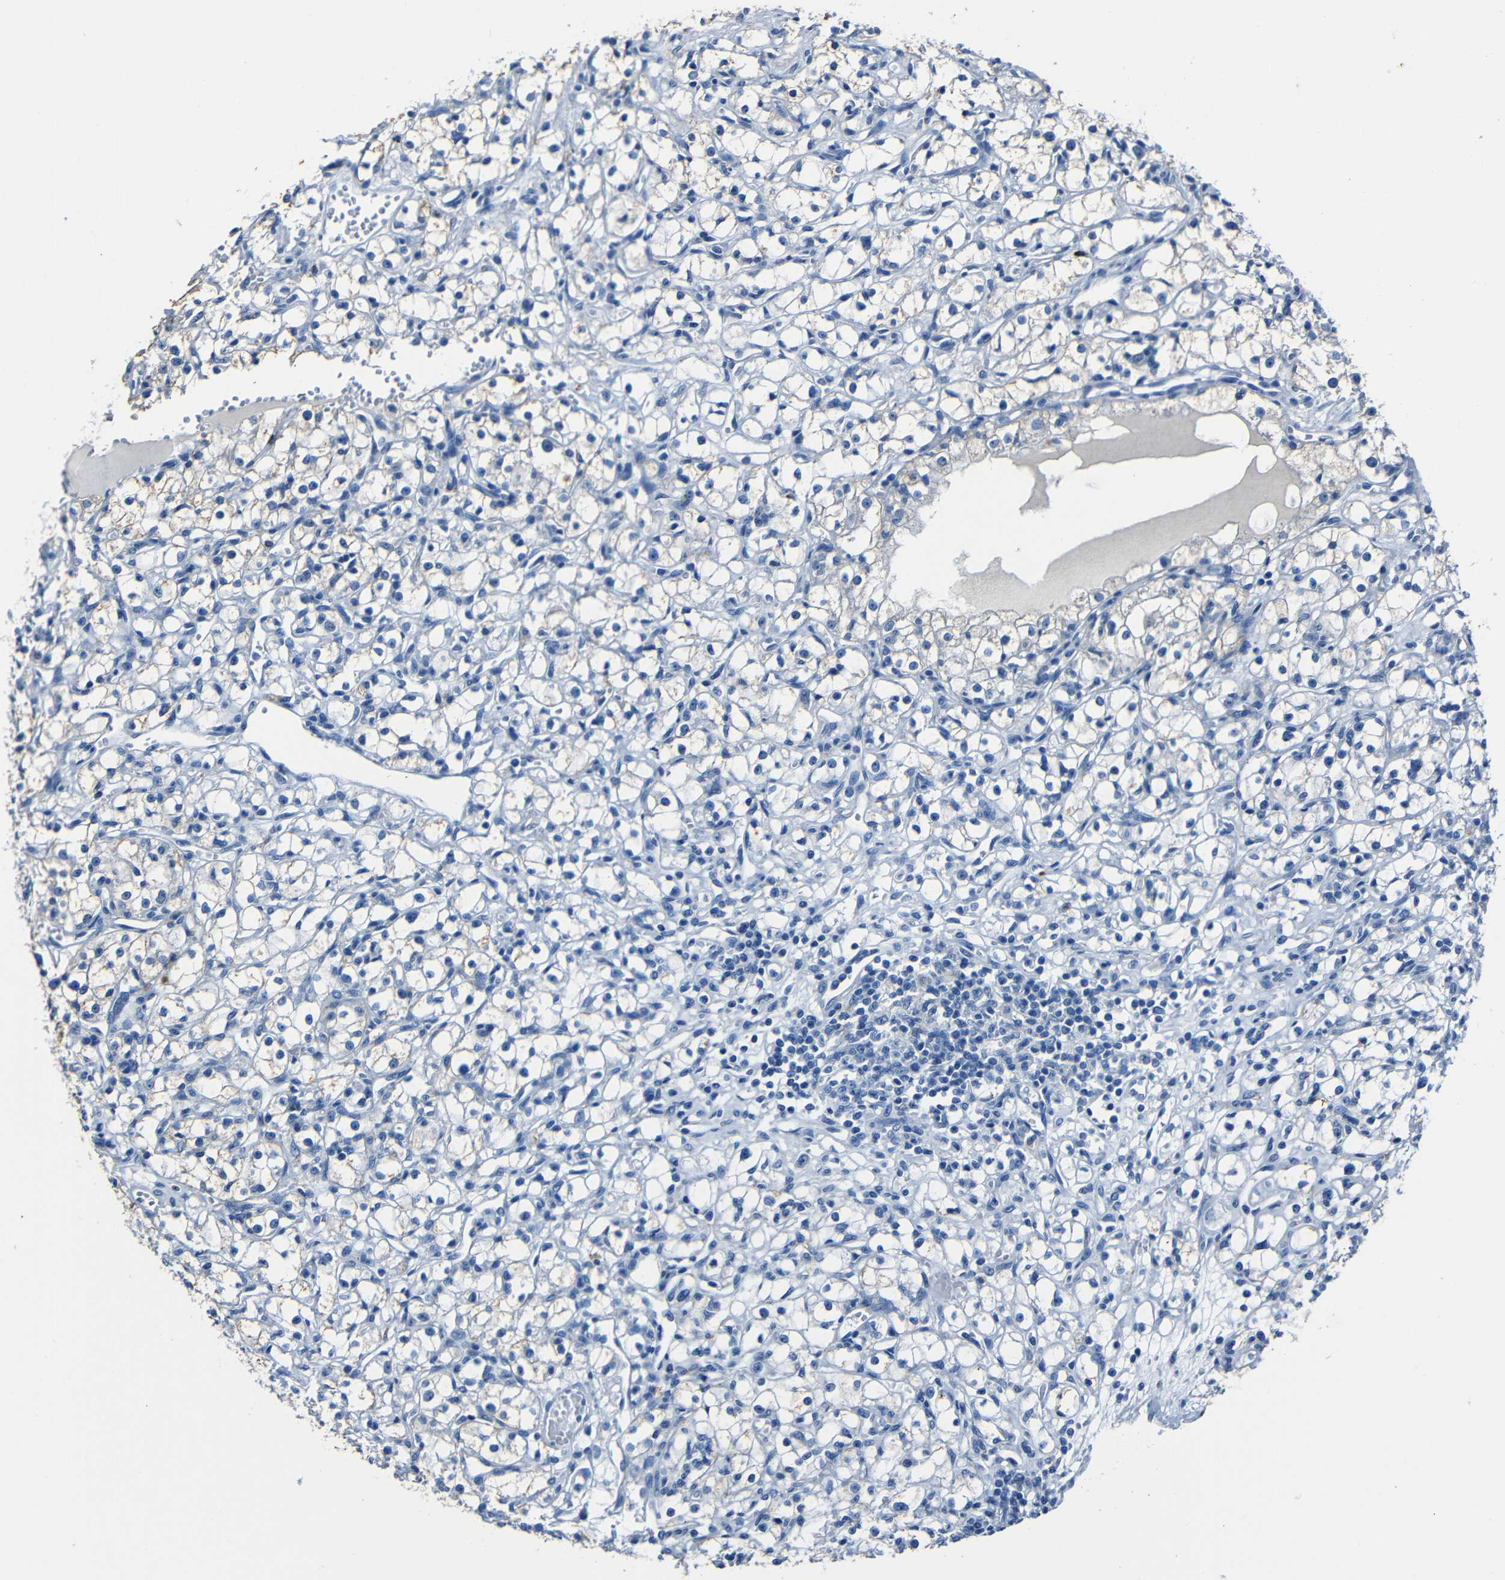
{"staining": {"intensity": "weak", "quantity": "<25%", "location": "cytoplasmic/membranous"}, "tissue": "renal cancer", "cell_type": "Tumor cells", "image_type": "cancer", "snomed": [{"axis": "morphology", "description": "Adenocarcinoma, NOS"}, {"axis": "topography", "description": "Kidney"}], "caption": "IHC histopathology image of human renal cancer (adenocarcinoma) stained for a protein (brown), which reveals no positivity in tumor cells.", "gene": "CLDN11", "patient": {"sex": "male", "age": 56}}